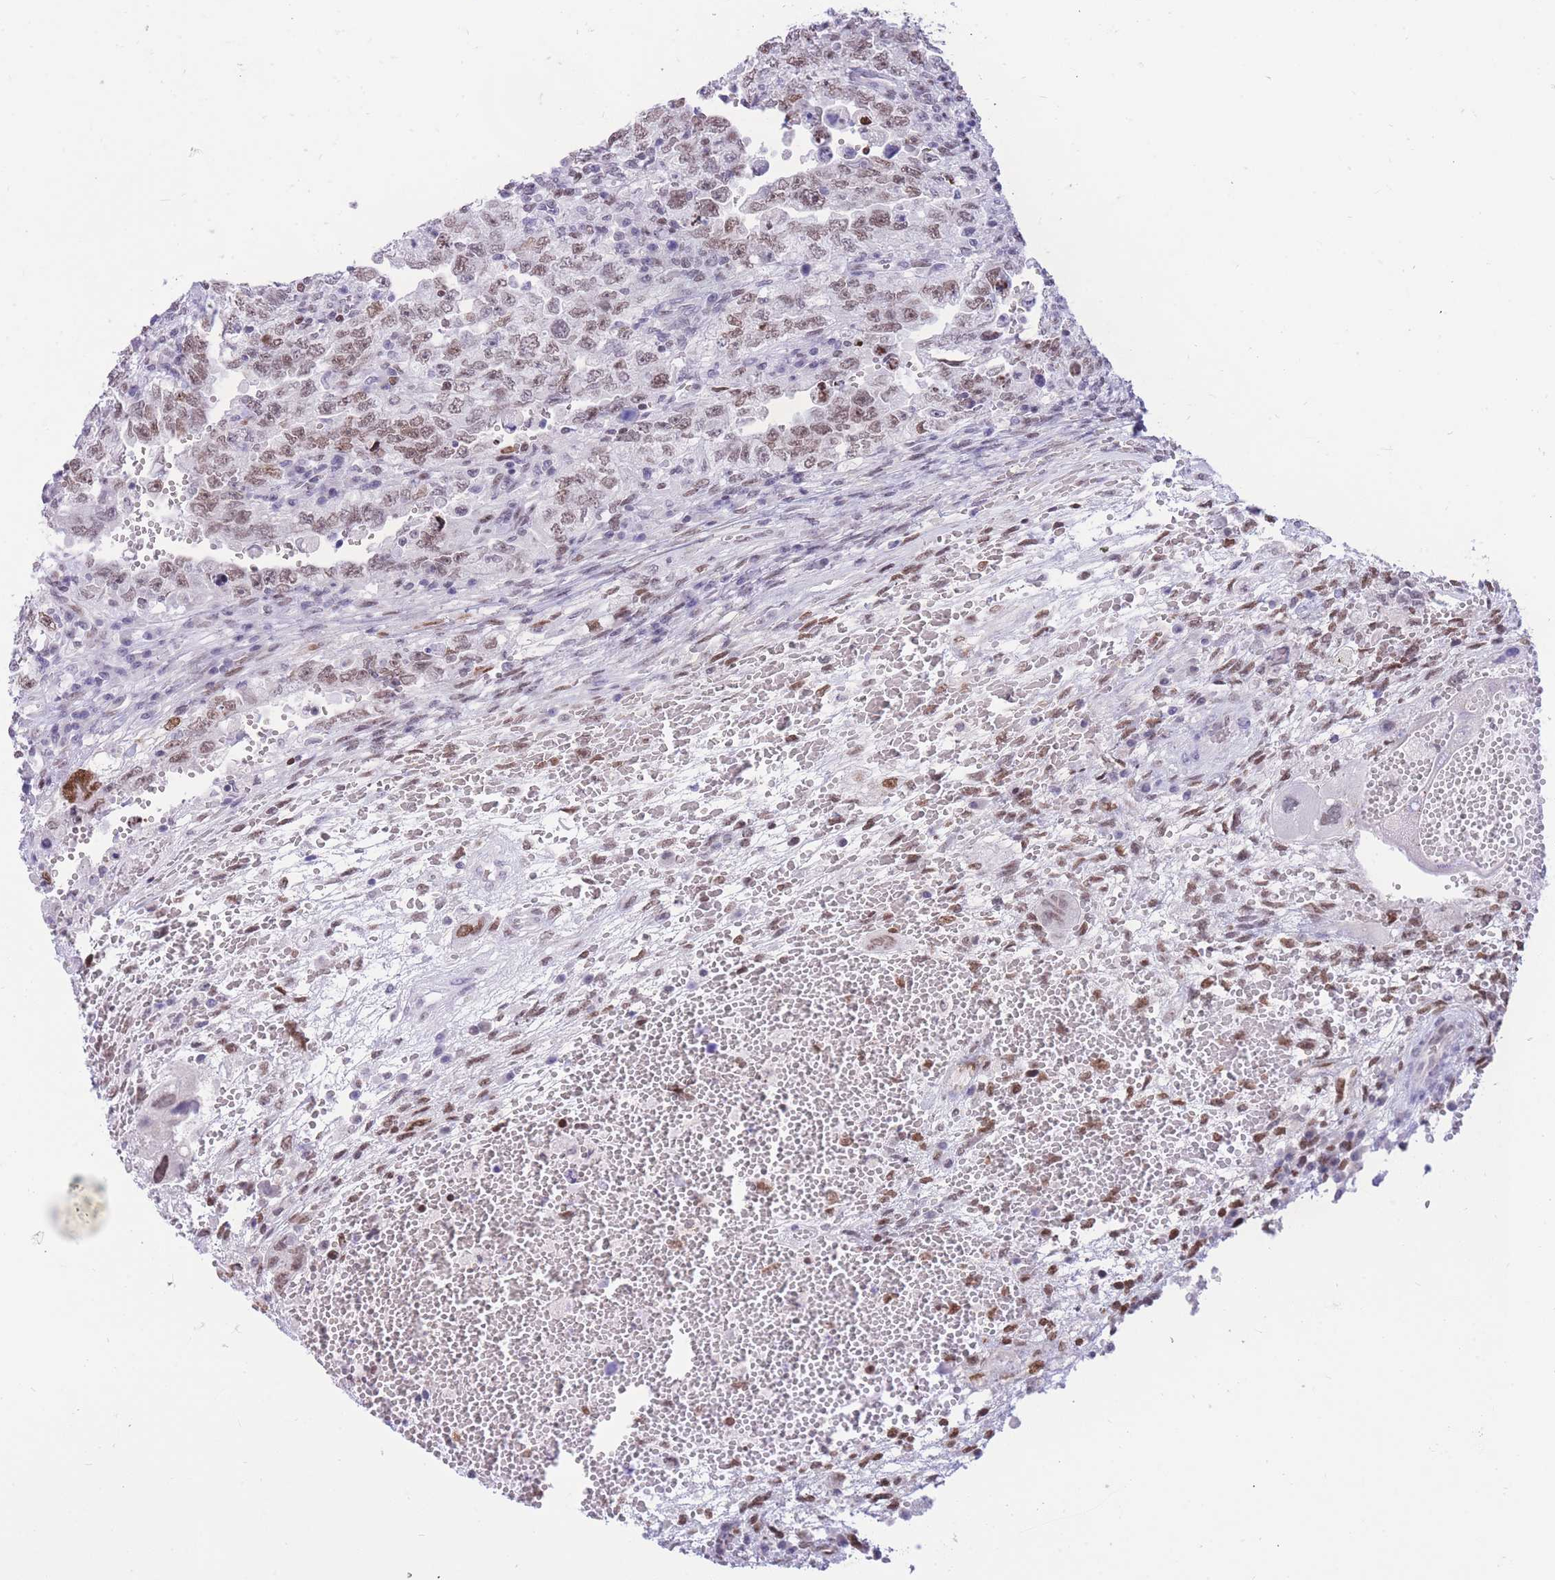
{"staining": {"intensity": "weak", "quantity": ">75%", "location": "nuclear"}, "tissue": "testis cancer", "cell_type": "Tumor cells", "image_type": "cancer", "snomed": [{"axis": "morphology", "description": "Carcinoma, Embryonal, NOS"}, {"axis": "topography", "description": "Testis"}], "caption": "This micrograph exhibits IHC staining of human testis cancer (embryonal carcinoma), with low weak nuclear staining in approximately >75% of tumor cells.", "gene": "HMGN1", "patient": {"sex": "male", "age": 26}}